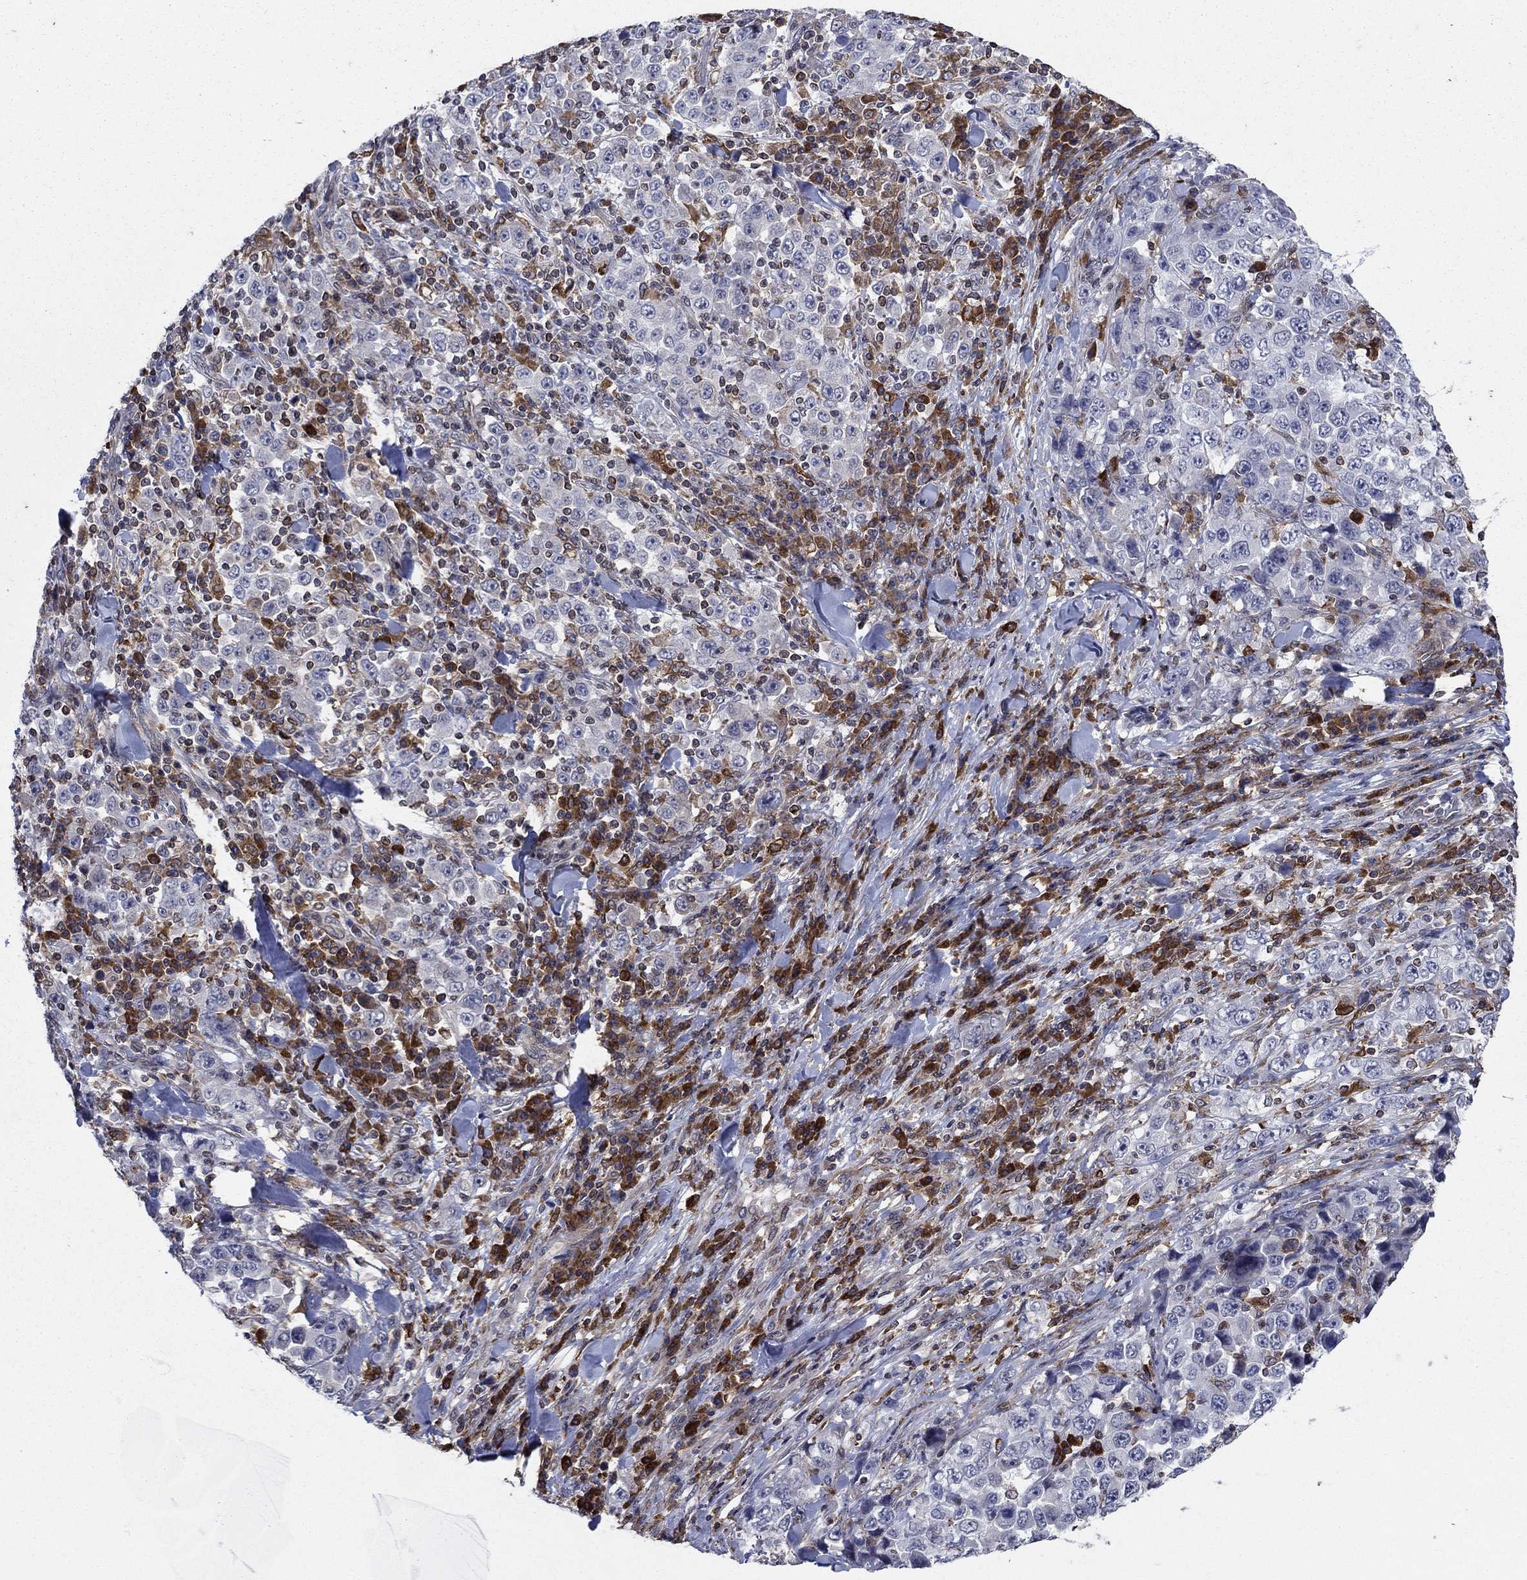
{"staining": {"intensity": "negative", "quantity": "none", "location": "none"}, "tissue": "stomach cancer", "cell_type": "Tumor cells", "image_type": "cancer", "snomed": [{"axis": "morphology", "description": "Normal tissue, NOS"}, {"axis": "morphology", "description": "Adenocarcinoma, NOS"}, {"axis": "topography", "description": "Stomach, upper"}, {"axis": "topography", "description": "Stomach"}], "caption": "An image of stomach cancer stained for a protein reveals no brown staining in tumor cells.", "gene": "DHRS7", "patient": {"sex": "male", "age": 59}}